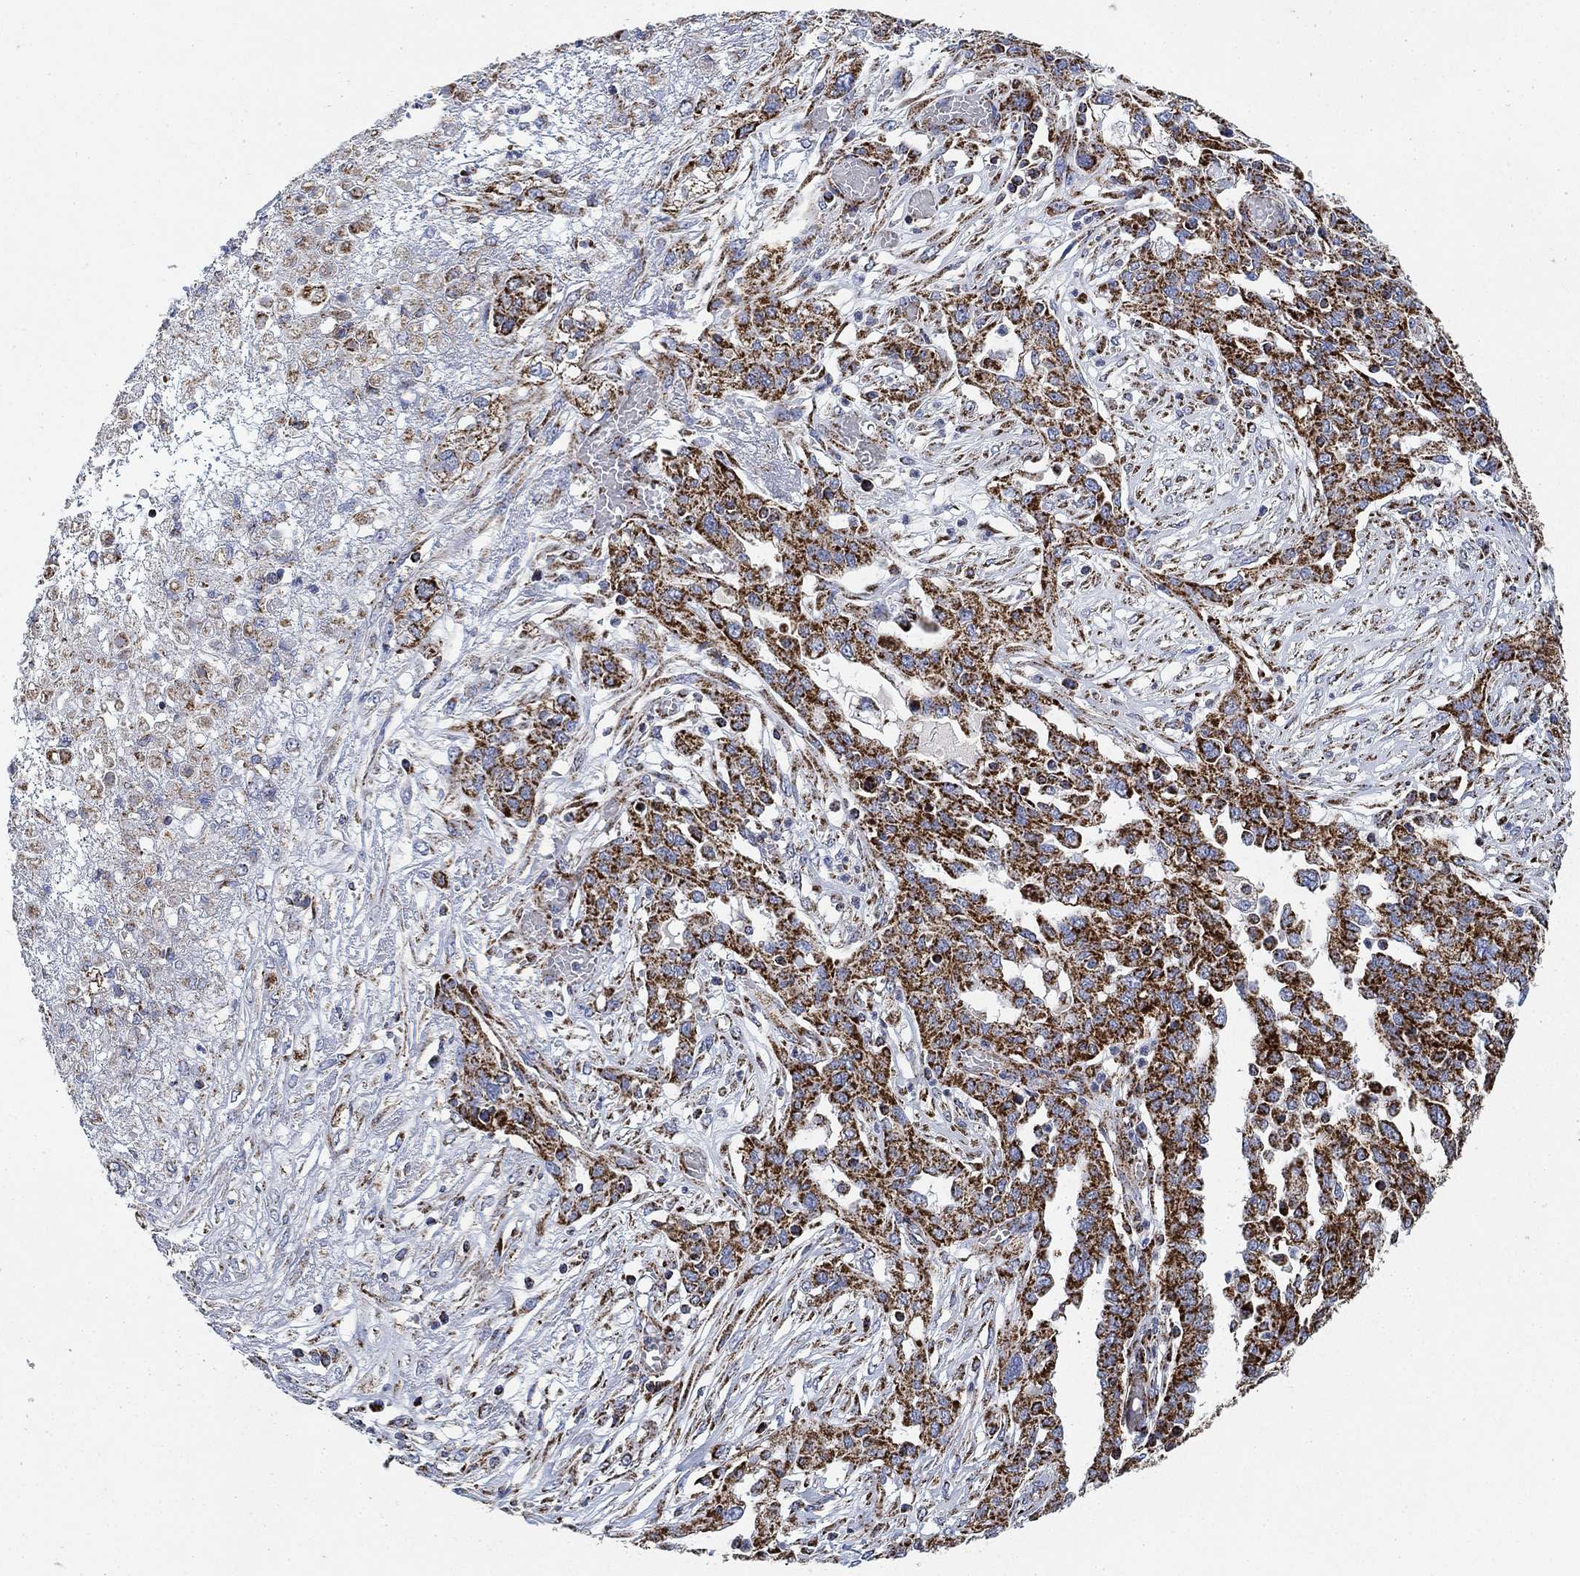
{"staining": {"intensity": "strong", "quantity": ">75%", "location": "cytoplasmic/membranous"}, "tissue": "ovarian cancer", "cell_type": "Tumor cells", "image_type": "cancer", "snomed": [{"axis": "morphology", "description": "Cystadenocarcinoma, serous, NOS"}, {"axis": "topography", "description": "Ovary"}], "caption": "High-power microscopy captured an immunohistochemistry micrograph of ovarian cancer, revealing strong cytoplasmic/membranous expression in approximately >75% of tumor cells.", "gene": "NDUFS3", "patient": {"sex": "female", "age": 67}}